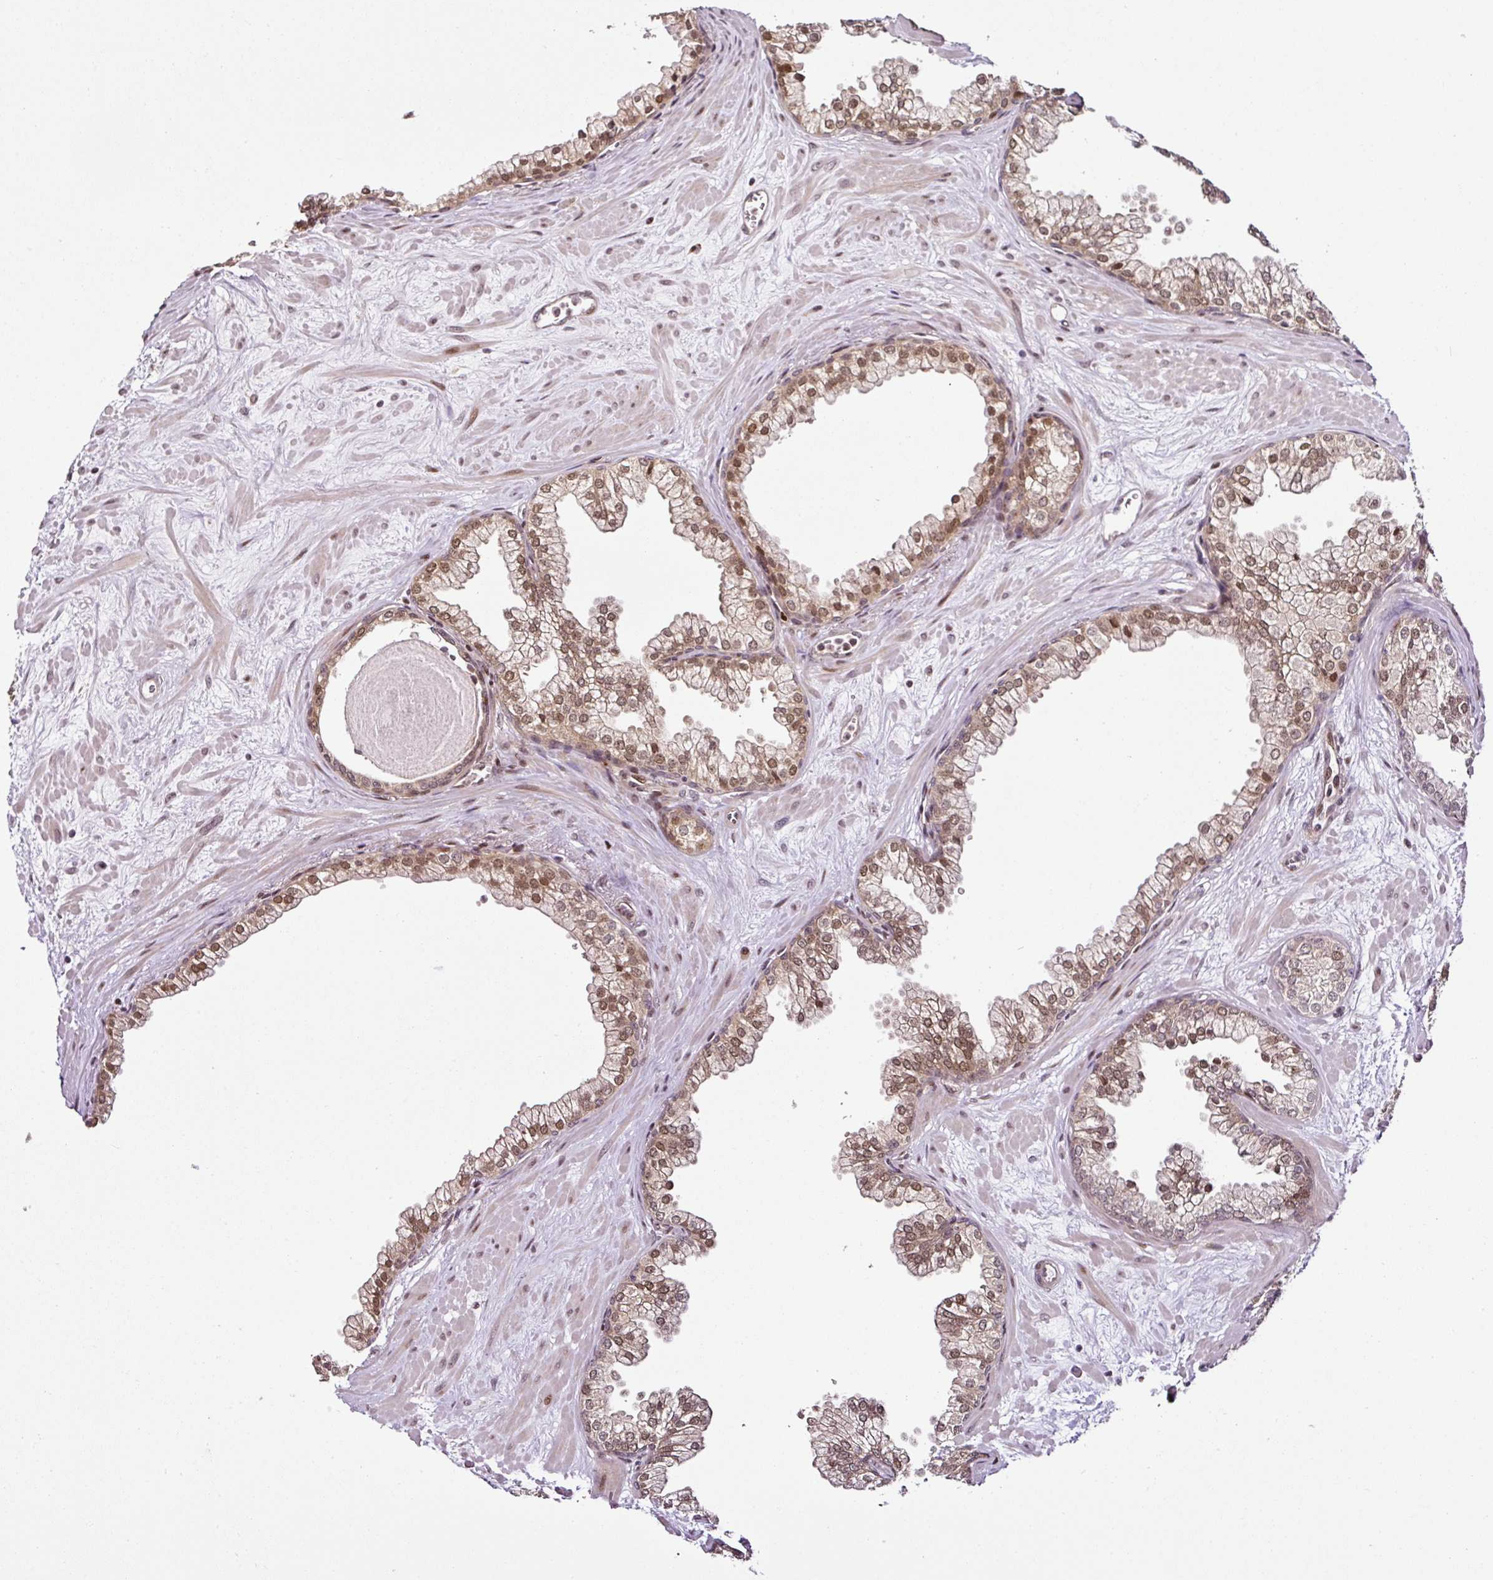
{"staining": {"intensity": "moderate", "quantity": ">75%", "location": "cytoplasmic/membranous,nuclear"}, "tissue": "prostate", "cell_type": "Glandular cells", "image_type": "normal", "snomed": [{"axis": "morphology", "description": "Normal tissue, NOS"}, {"axis": "topography", "description": "Prostate"}, {"axis": "topography", "description": "Peripheral nerve tissue"}], "caption": "The immunohistochemical stain labels moderate cytoplasmic/membranous,nuclear positivity in glandular cells of normal prostate. (brown staining indicates protein expression, while blue staining denotes nuclei).", "gene": "COPRS", "patient": {"sex": "male", "age": 61}}